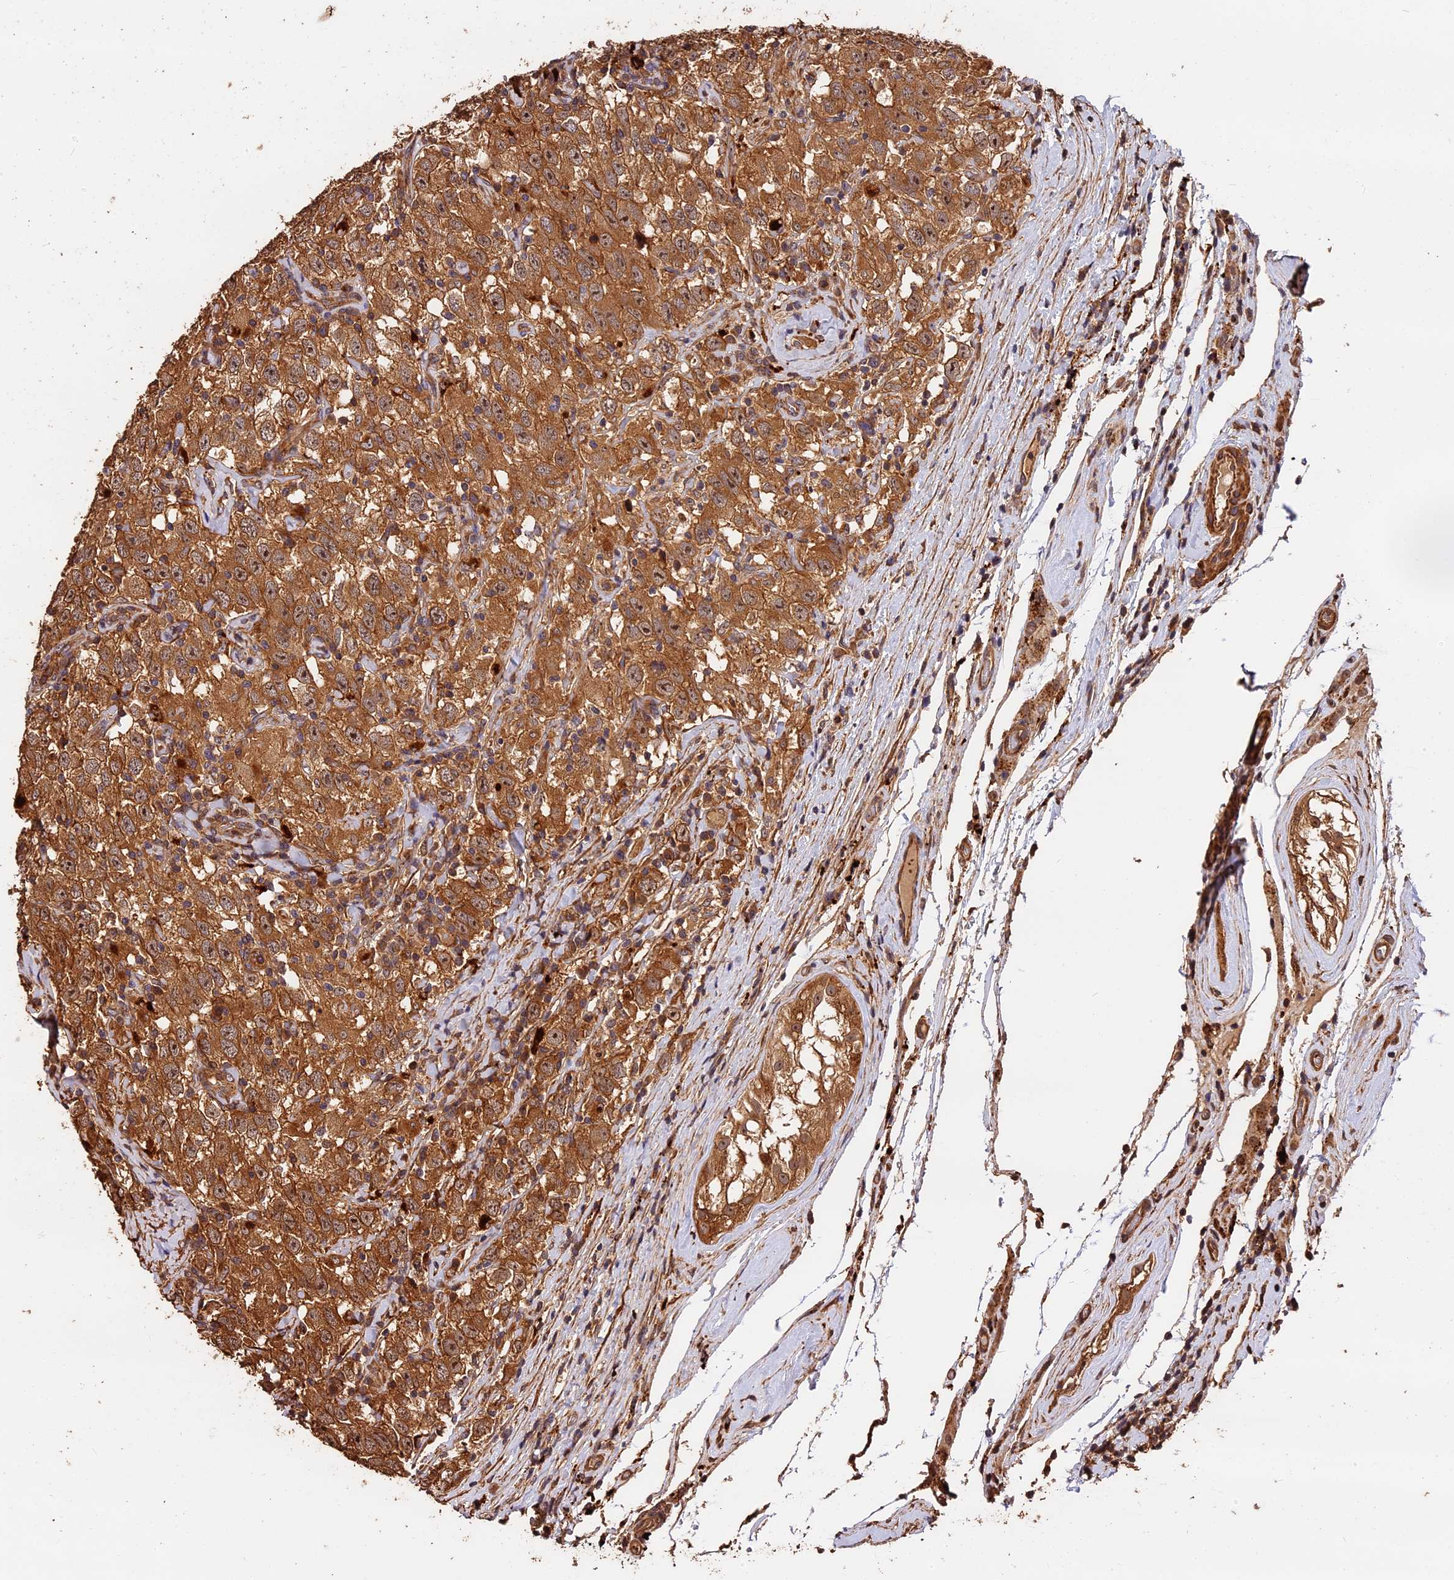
{"staining": {"intensity": "moderate", "quantity": ">75%", "location": "cytoplasmic/membranous"}, "tissue": "testis cancer", "cell_type": "Tumor cells", "image_type": "cancer", "snomed": [{"axis": "morphology", "description": "Seminoma, NOS"}, {"axis": "topography", "description": "Testis"}], "caption": "Protein analysis of testis cancer (seminoma) tissue demonstrates moderate cytoplasmic/membranous staining in approximately >75% of tumor cells.", "gene": "MMP15", "patient": {"sex": "male", "age": 41}}